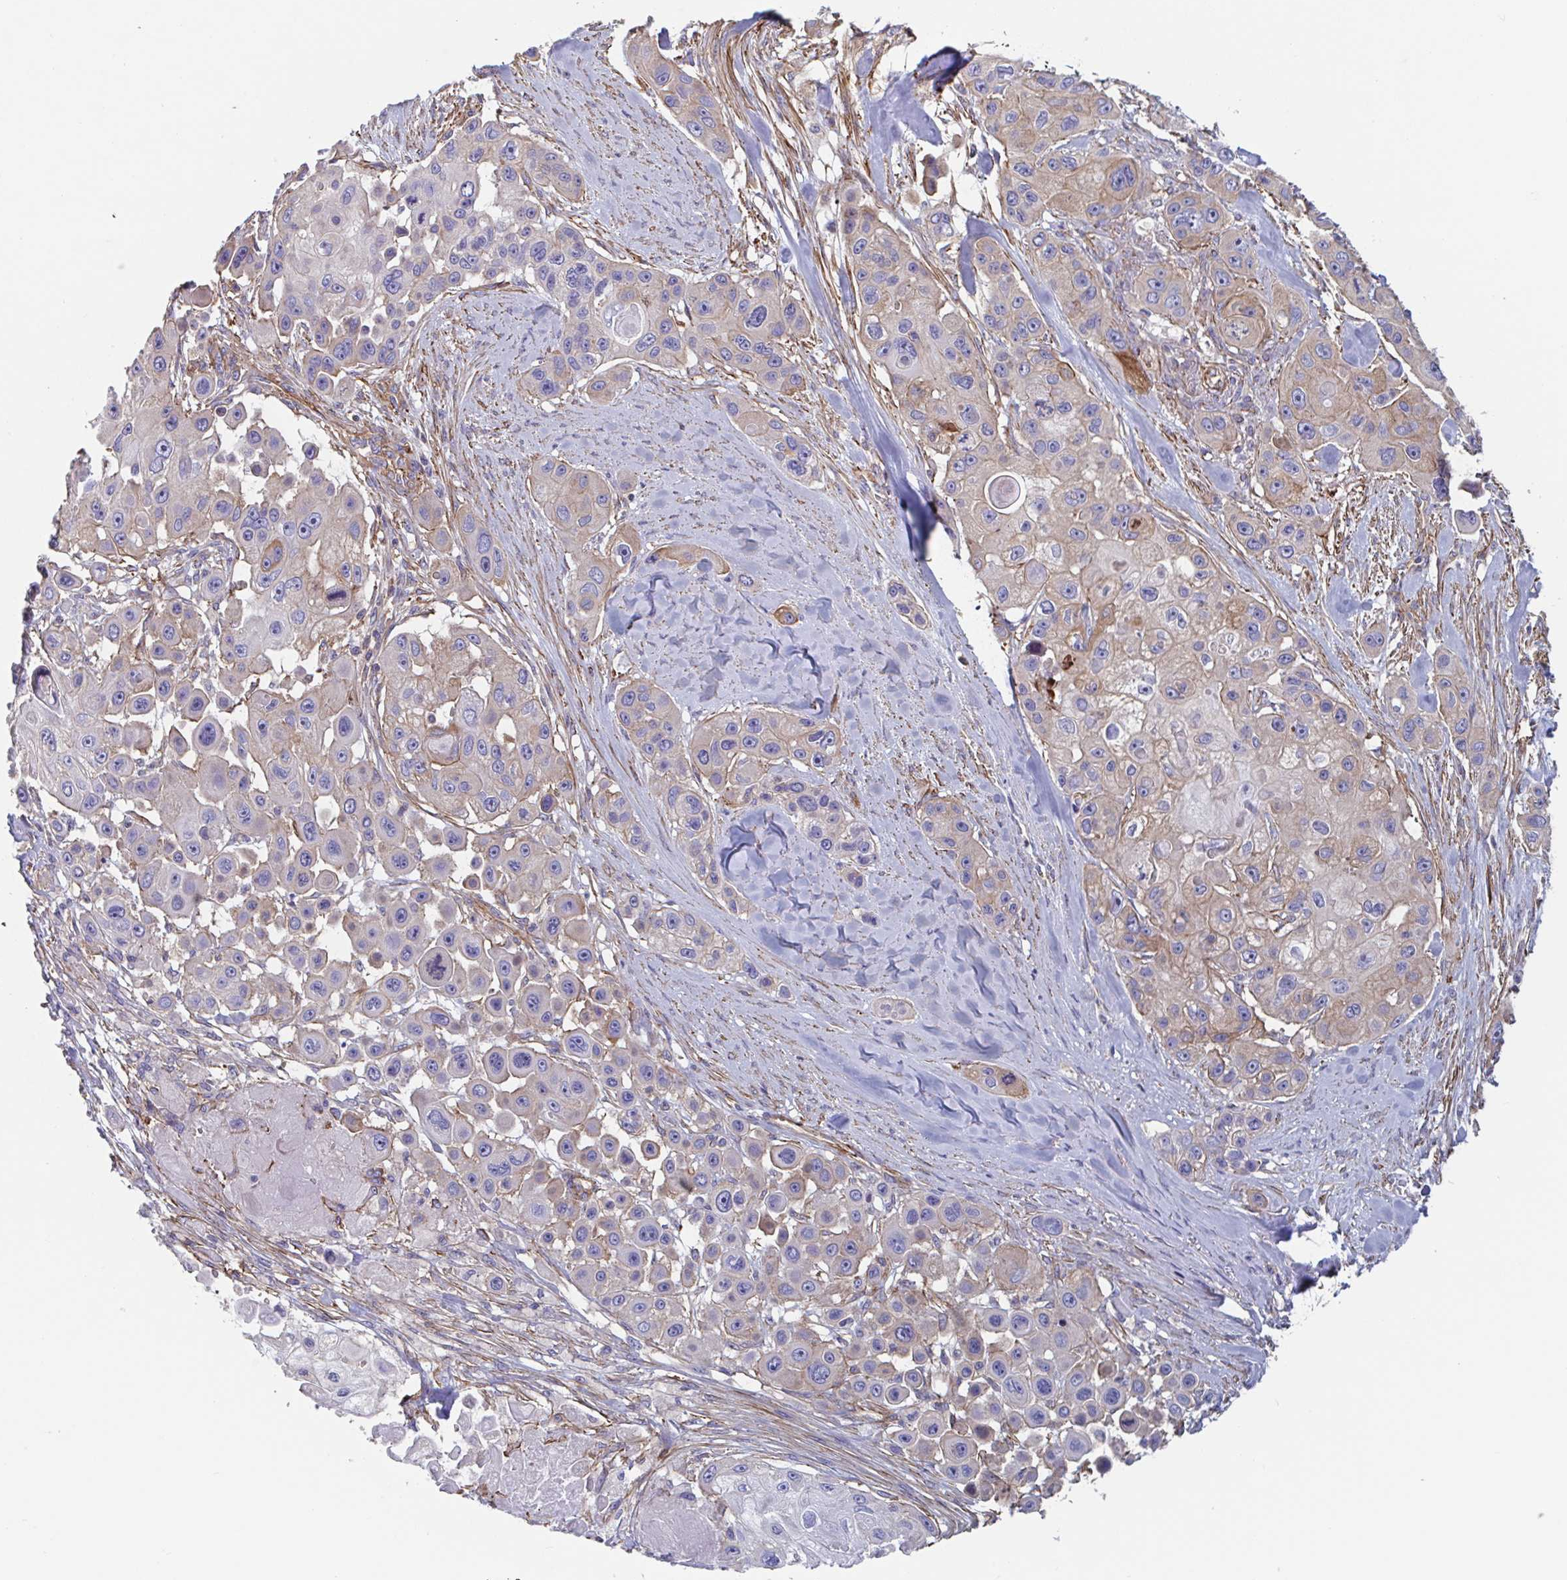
{"staining": {"intensity": "weak", "quantity": "25%-75%", "location": "cytoplasmic/membranous"}, "tissue": "skin cancer", "cell_type": "Tumor cells", "image_type": "cancer", "snomed": [{"axis": "morphology", "description": "Squamous cell carcinoma, NOS"}, {"axis": "topography", "description": "Skin"}], "caption": "This is a photomicrograph of immunohistochemistry (IHC) staining of skin cancer, which shows weak expression in the cytoplasmic/membranous of tumor cells.", "gene": "SHISA7", "patient": {"sex": "male", "age": 67}}